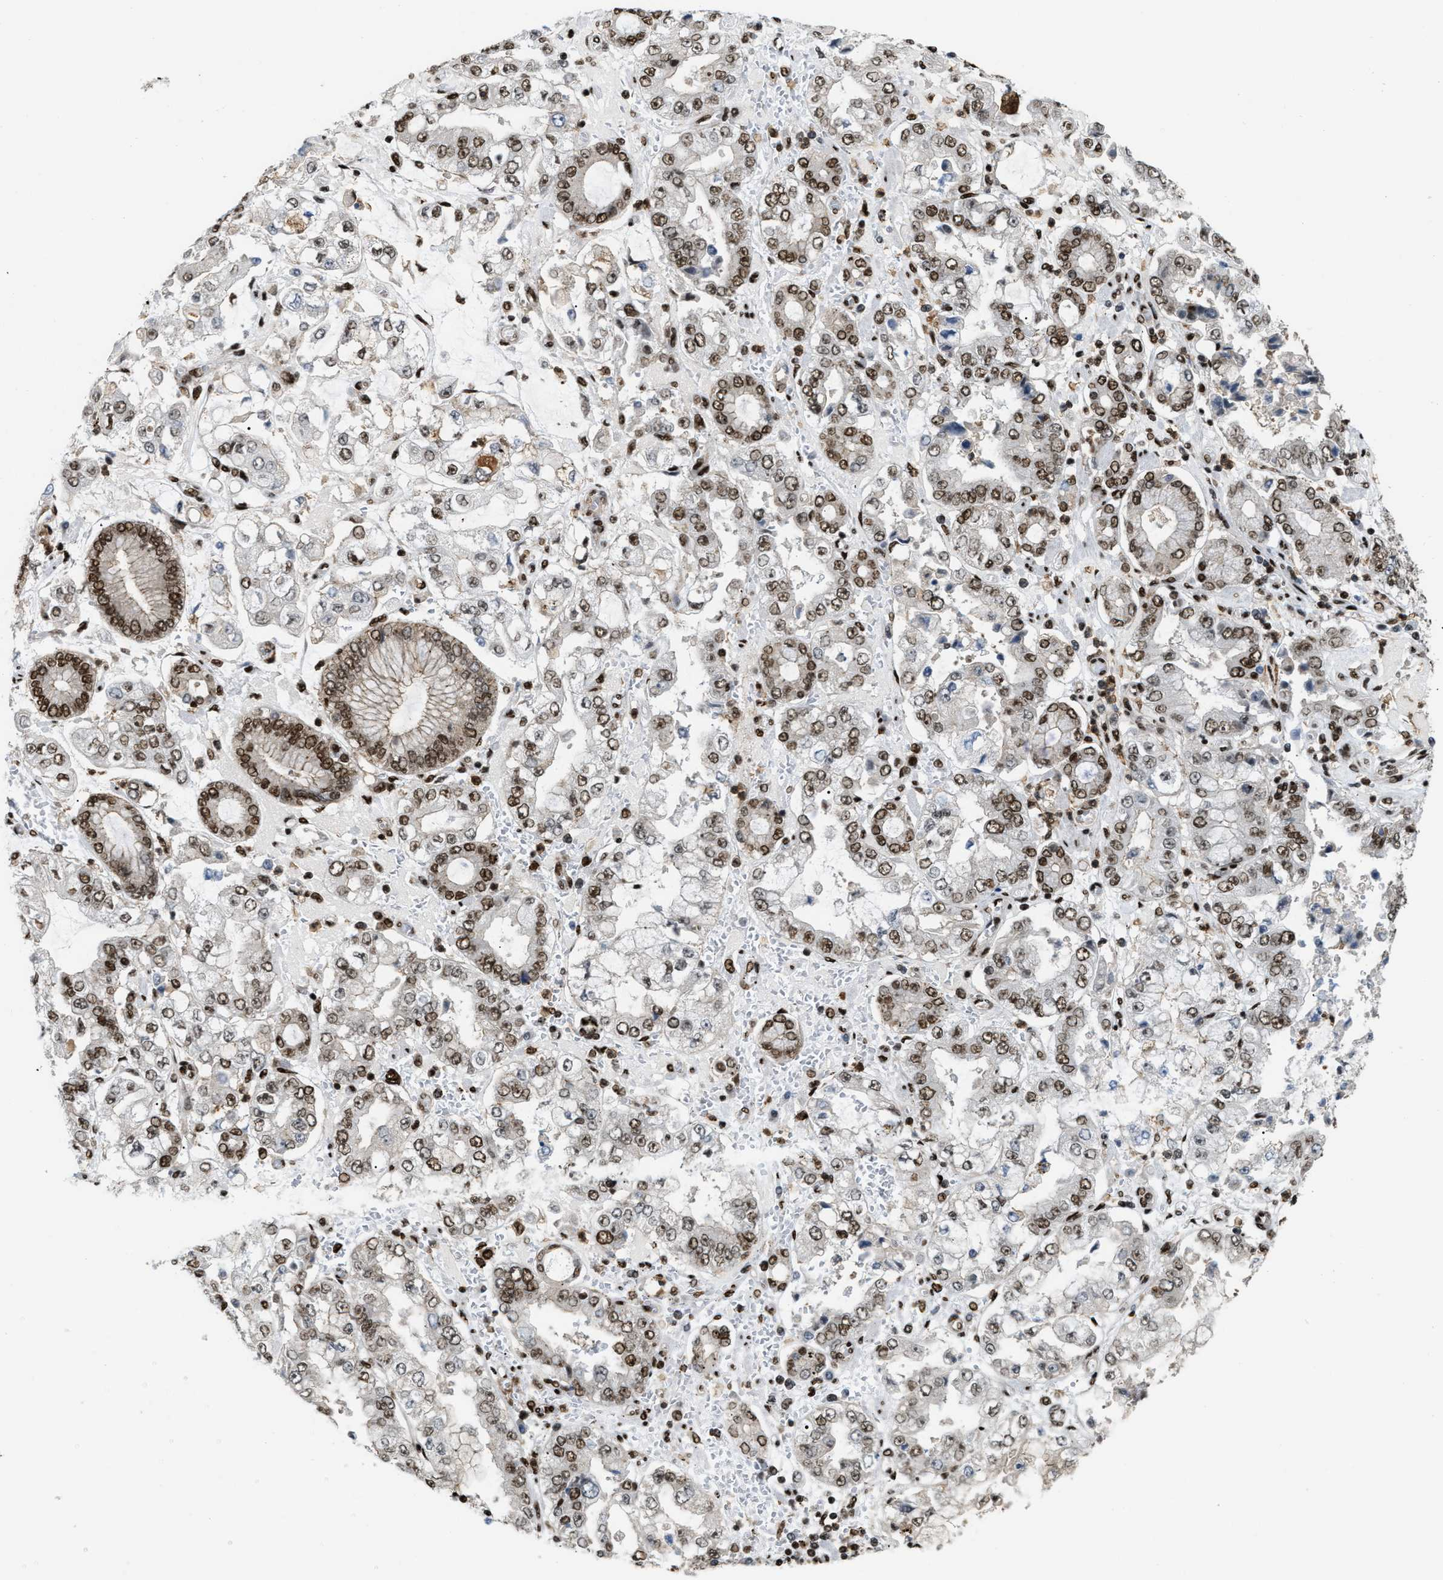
{"staining": {"intensity": "moderate", "quantity": ">75%", "location": "nuclear"}, "tissue": "stomach cancer", "cell_type": "Tumor cells", "image_type": "cancer", "snomed": [{"axis": "morphology", "description": "Adenocarcinoma, NOS"}, {"axis": "topography", "description": "Stomach"}], "caption": "Tumor cells demonstrate moderate nuclear positivity in about >75% of cells in stomach cancer.", "gene": "NUMA1", "patient": {"sex": "male", "age": 76}}